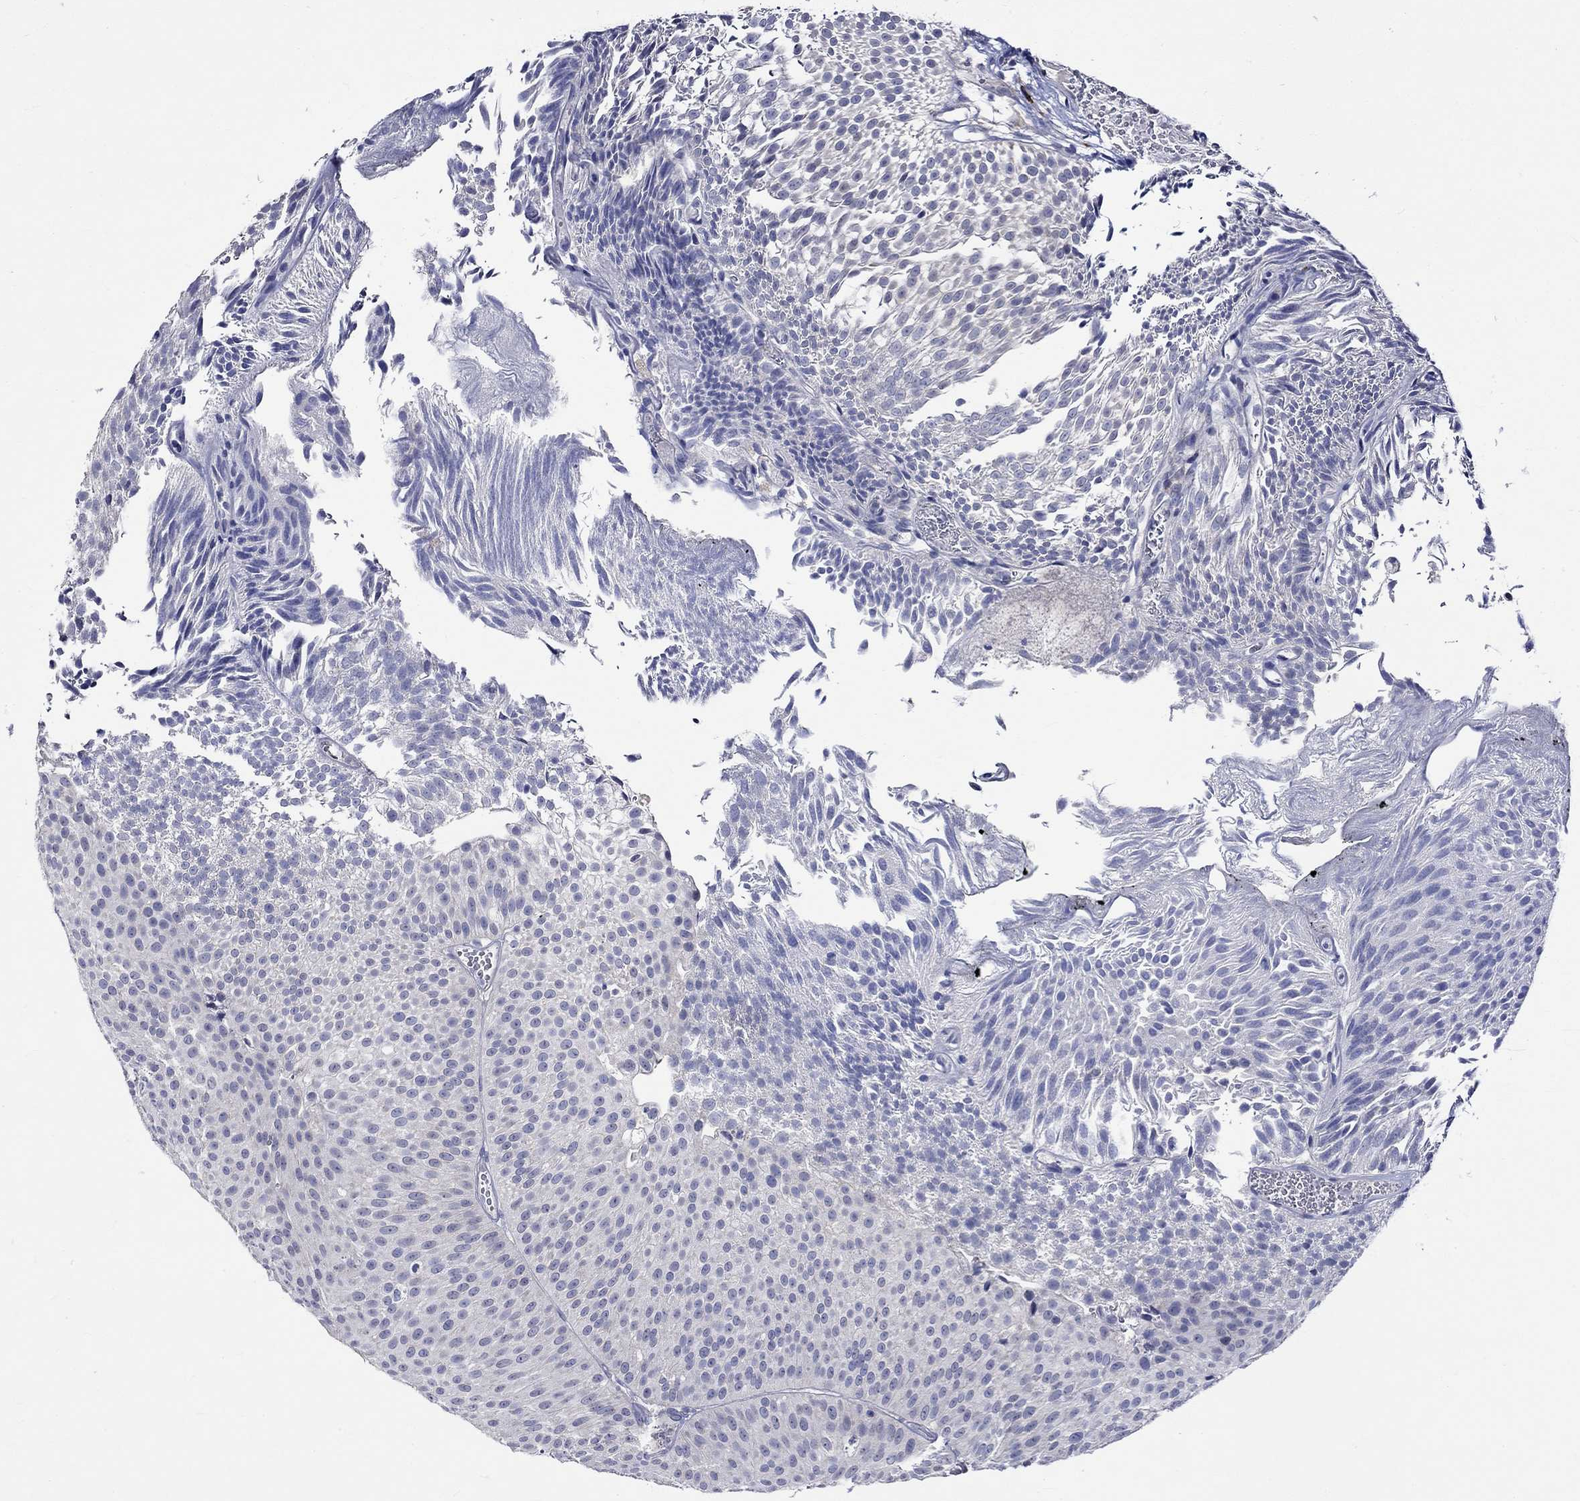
{"staining": {"intensity": "negative", "quantity": "none", "location": "none"}, "tissue": "urothelial cancer", "cell_type": "Tumor cells", "image_type": "cancer", "snomed": [{"axis": "morphology", "description": "Urothelial carcinoma, Low grade"}, {"axis": "topography", "description": "Urinary bladder"}], "caption": "Photomicrograph shows no protein staining in tumor cells of urothelial cancer tissue. The staining is performed using DAB (3,3'-diaminobenzidine) brown chromogen with nuclei counter-stained in using hematoxylin.", "gene": "CRYAB", "patient": {"sex": "male", "age": 65}}